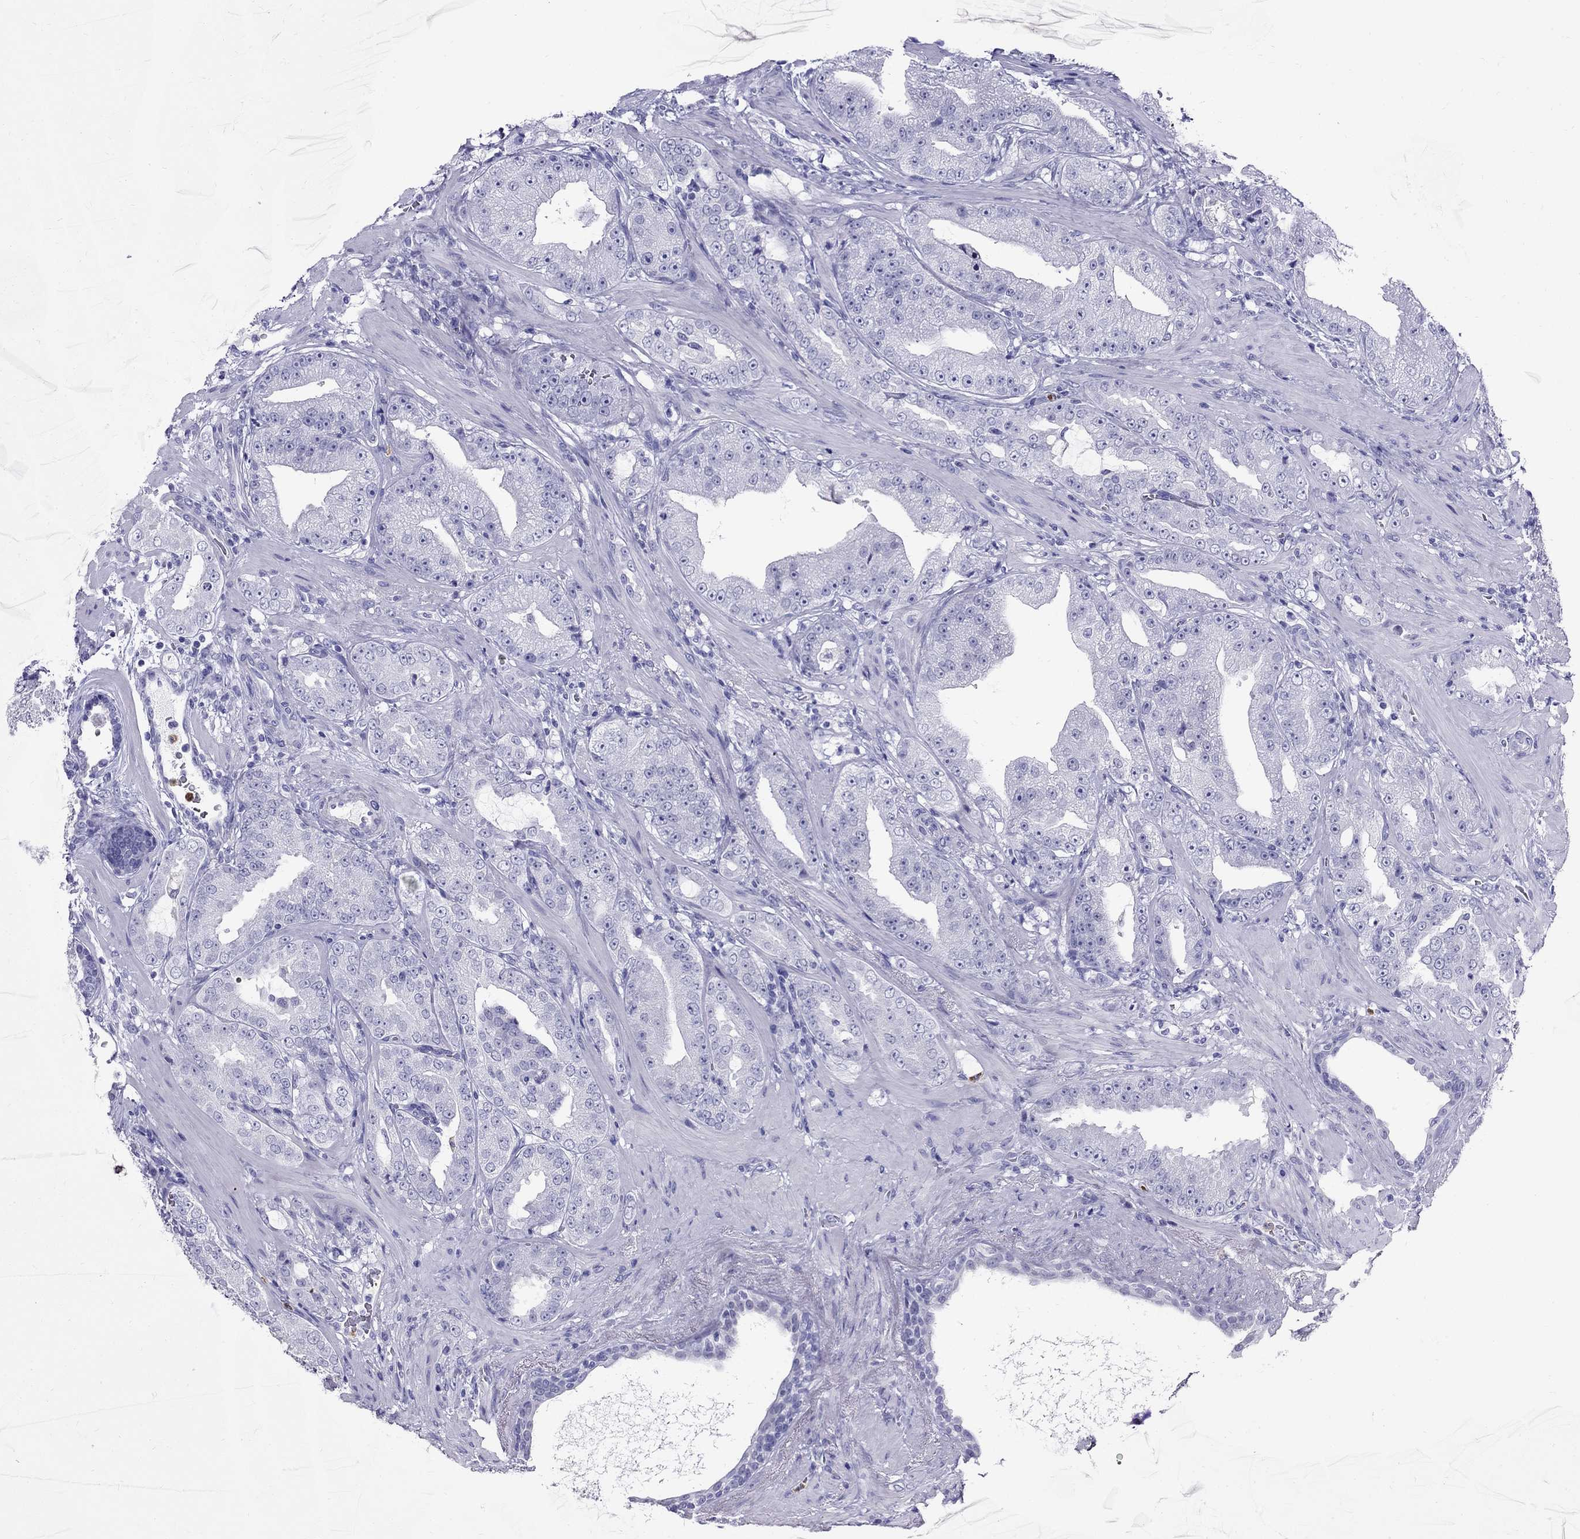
{"staining": {"intensity": "negative", "quantity": "none", "location": "none"}, "tissue": "prostate cancer", "cell_type": "Tumor cells", "image_type": "cancer", "snomed": [{"axis": "morphology", "description": "Adenocarcinoma, Low grade"}, {"axis": "topography", "description": "Prostate"}], "caption": "Immunohistochemistry (IHC) micrograph of neoplastic tissue: prostate low-grade adenocarcinoma stained with DAB exhibits no significant protein positivity in tumor cells.", "gene": "PPP1R36", "patient": {"sex": "male", "age": 62}}